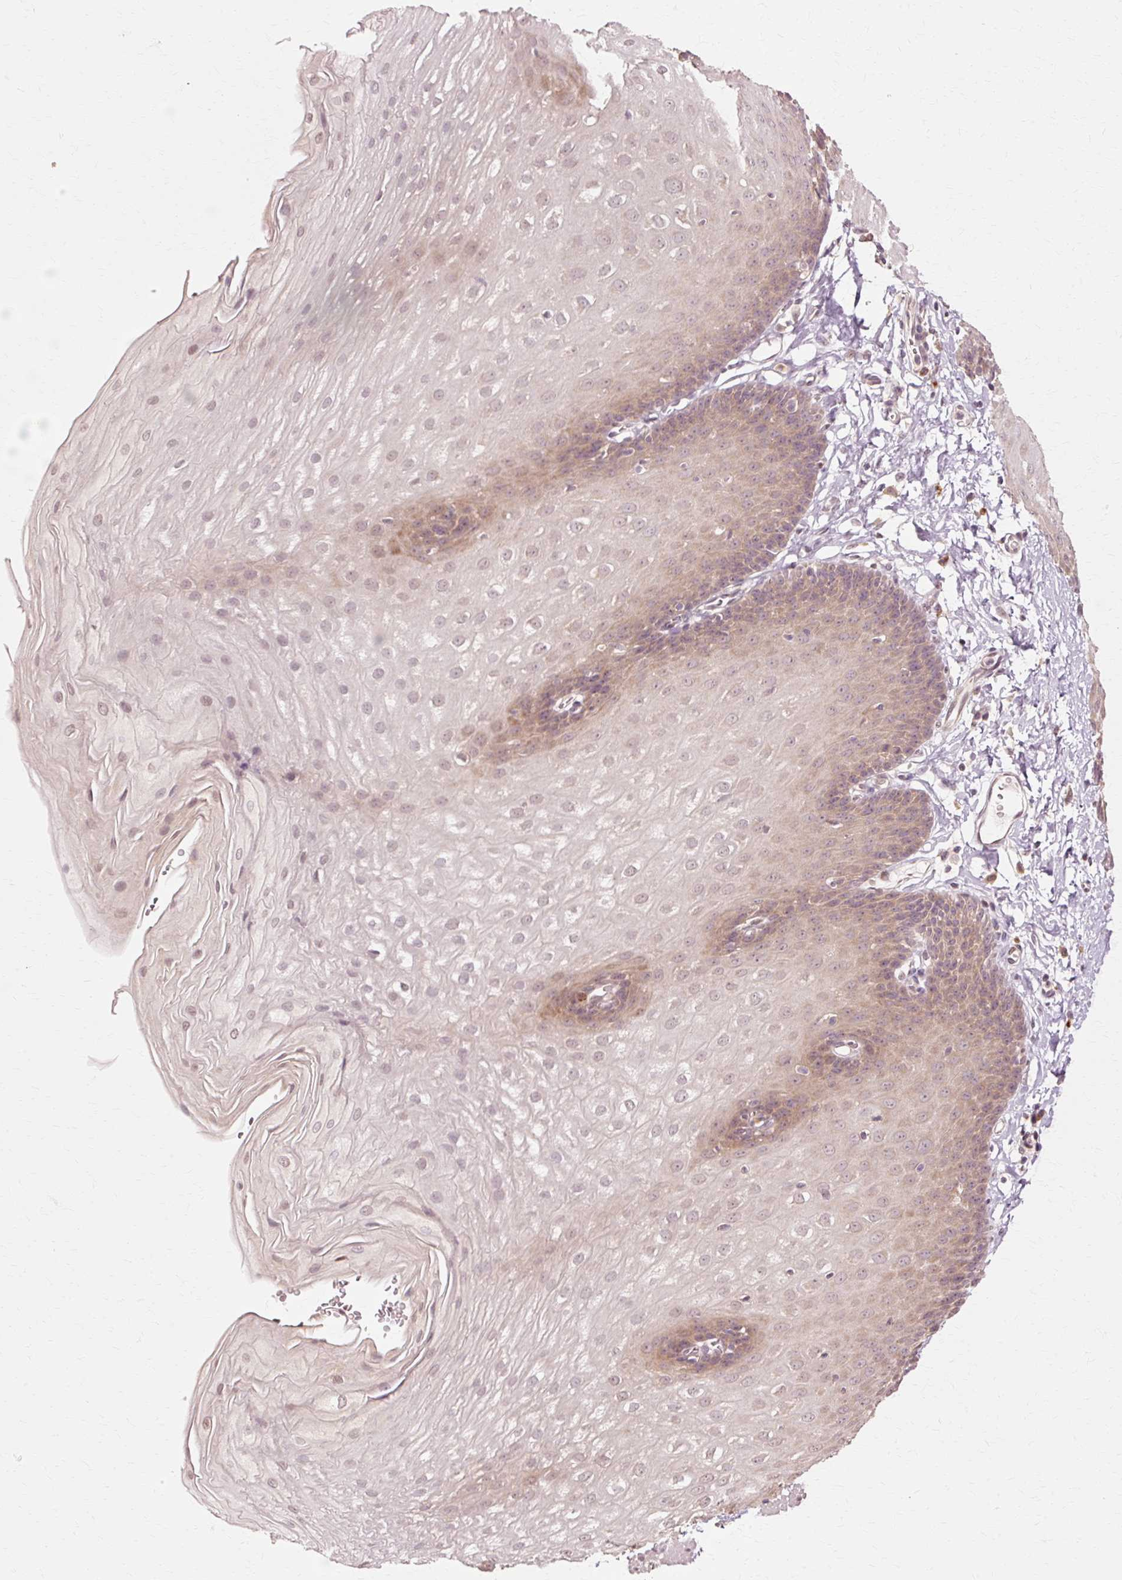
{"staining": {"intensity": "moderate", "quantity": "25%-75%", "location": "cytoplasmic/membranous,nuclear"}, "tissue": "esophagus", "cell_type": "Squamous epithelial cells", "image_type": "normal", "snomed": [{"axis": "morphology", "description": "Normal tissue, NOS"}, {"axis": "topography", "description": "Esophagus"}], "caption": "The histopathology image shows a brown stain indicating the presence of a protein in the cytoplasmic/membranous,nuclear of squamous epithelial cells in esophagus. The protein is stained brown, and the nuclei are stained in blue (DAB (3,3'-diaminobenzidine) IHC with brightfield microscopy, high magnification).", "gene": "RGPD5", "patient": {"sex": "male", "age": 70}}